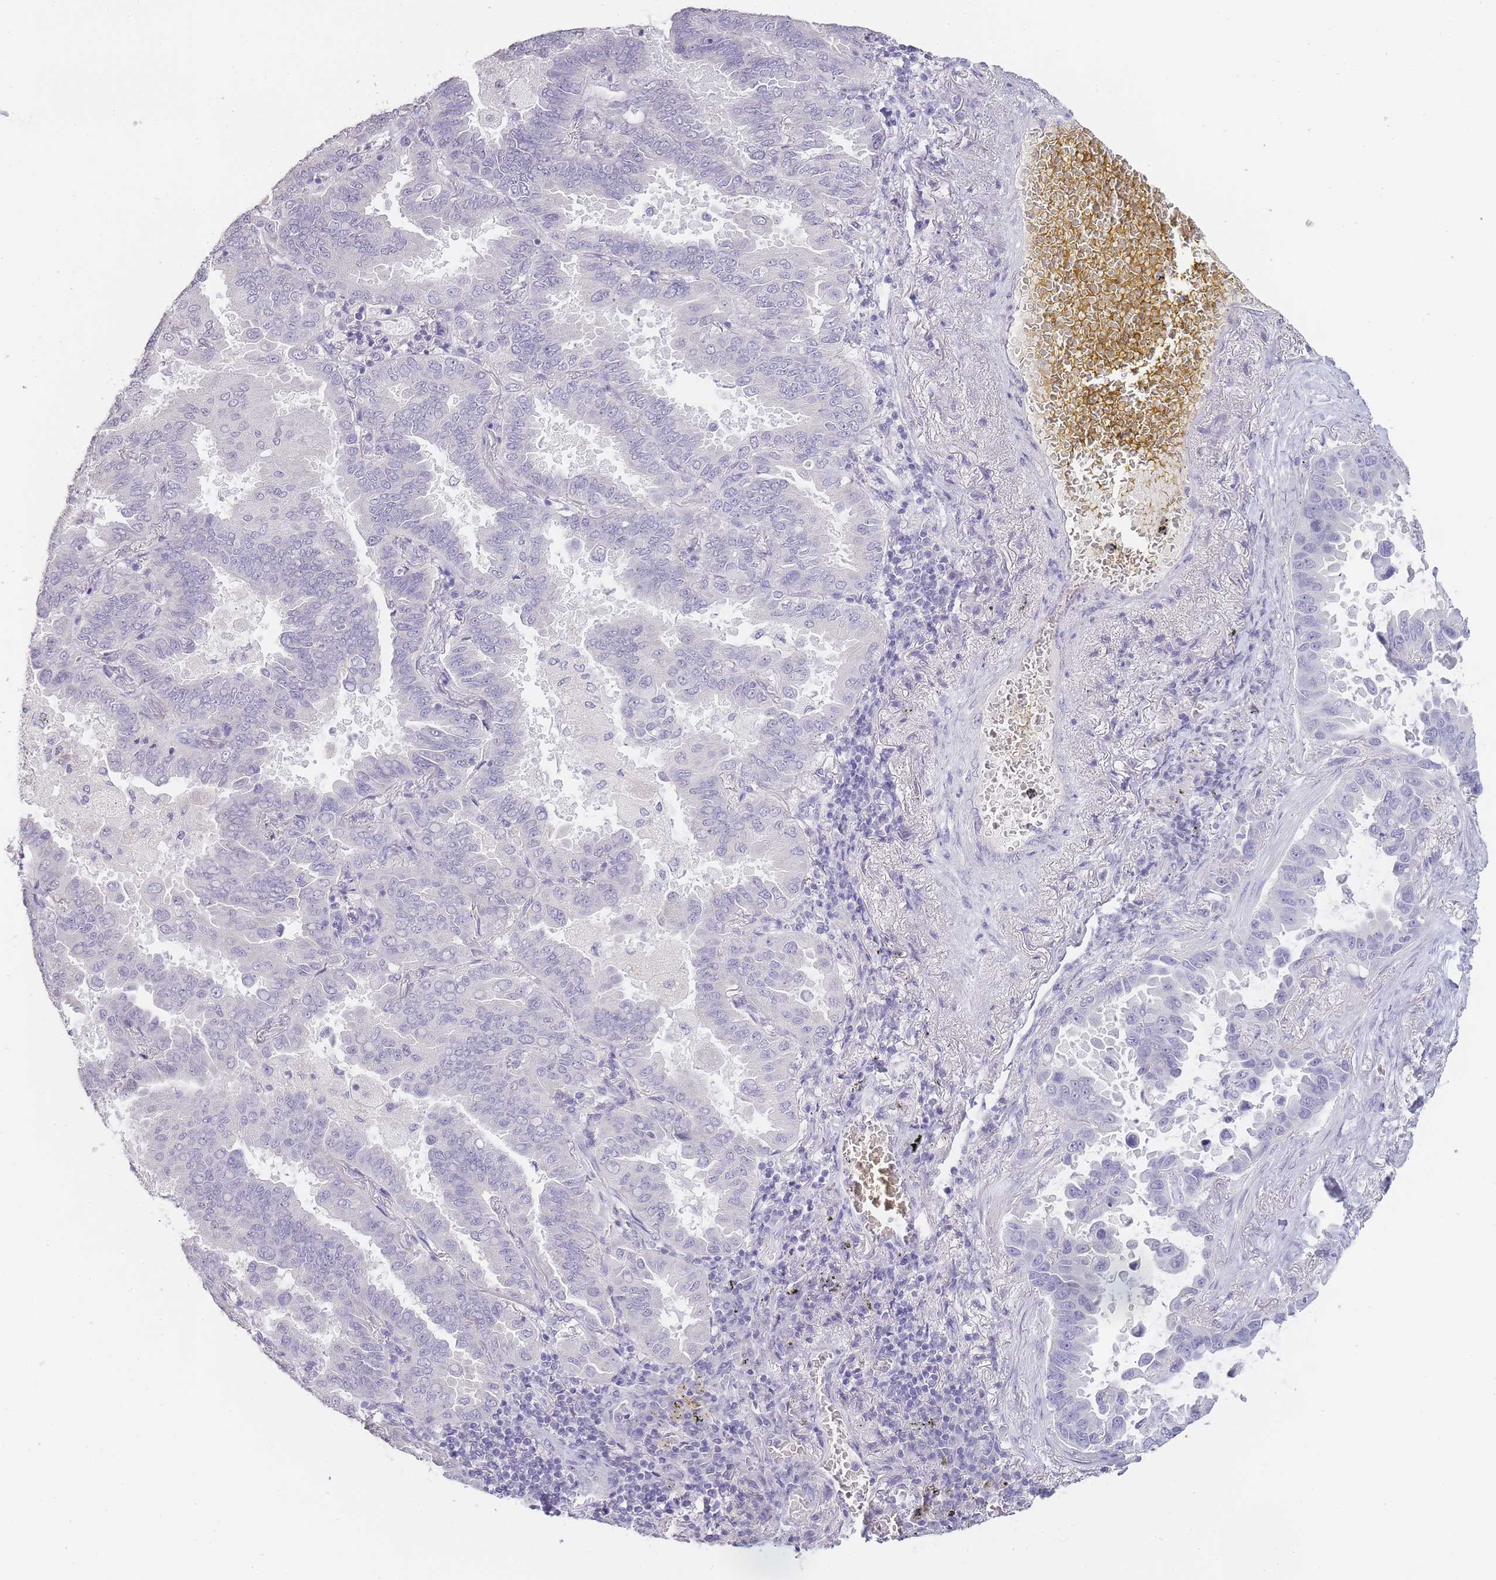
{"staining": {"intensity": "negative", "quantity": "none", "location": "none"}, "tissue": "lung cancer", "cell_type": "Tumor cells", "image_type": "cancer", "snomed": [{"axis": "morphology", "description": "Adenocarcinoma, NOS"}, {"axis": "topography", "description": "Lung"}], "caption": "IHC histopathology image of human lung cancer stained for a protein (brown), which exhibits no staining in tumor cells. (Stains: DAB (3,3'-diaminobenzidine) IHC with hematoxylin counter stain, Microscopy: brightfield microscopy at high magnification).", "gene": "INS", "patient": {"sex": "male", "age": 64}}